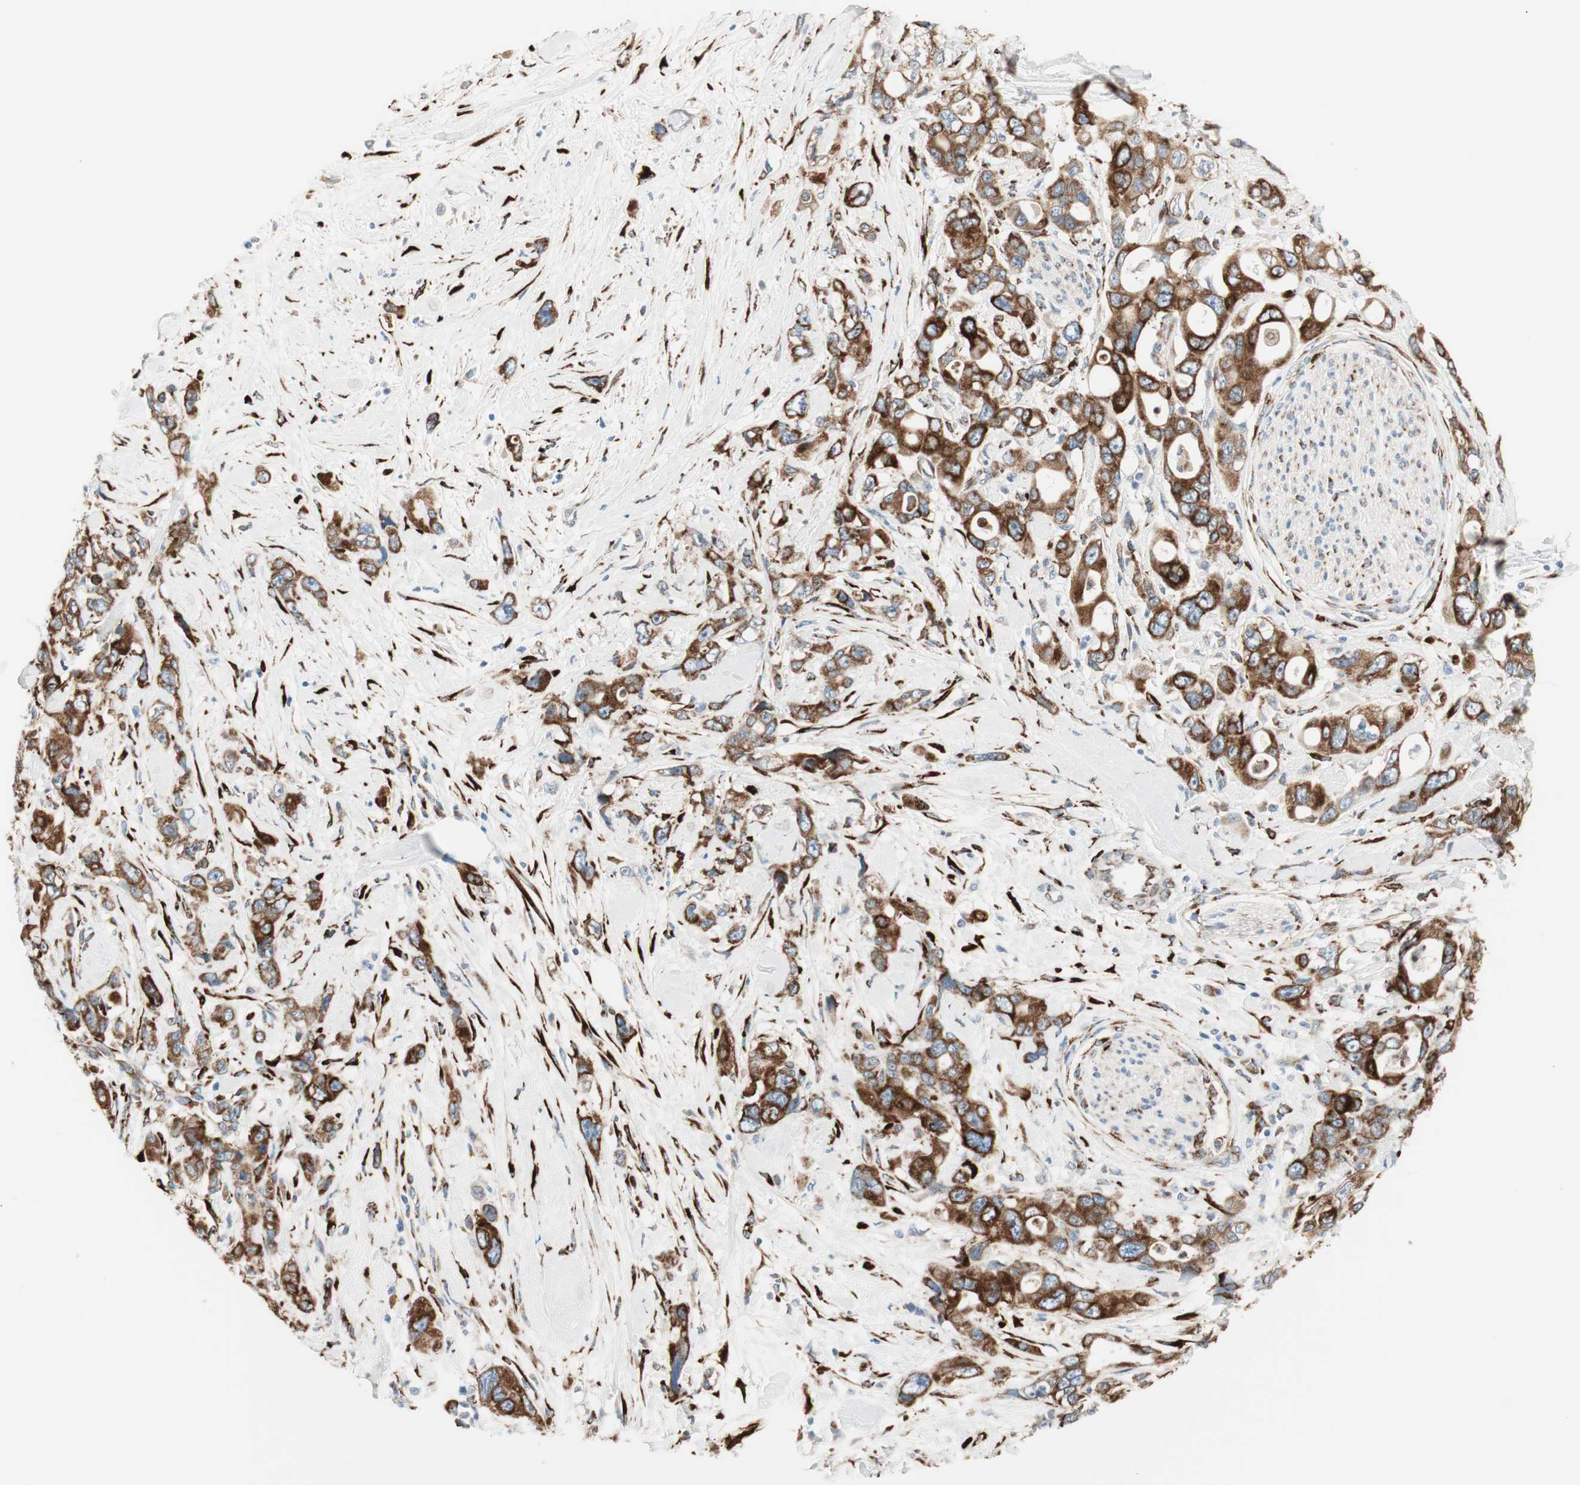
{"staining": {"intensity": "strong", "quantity": ">75%", "location": "cytoplasmic/membranous"}, "tissue": "pancreatic cancer", "cell_type": "Tumor cells", "image_type": "cancer", "snomed": [{"axis": "morphology", "description": "Adenocarcinoma, NOS"}, {"axis": "topography", "description": "Pancreas"}], "caption": "Protein expression analysis of human pancreatic cancer (adenocarcinoma) reveals strong cytoplasmic/membranous staining in about >75% of tumor cells.", "gene": "P4HTM", "patient": {"sex": "male", "age": 46}}